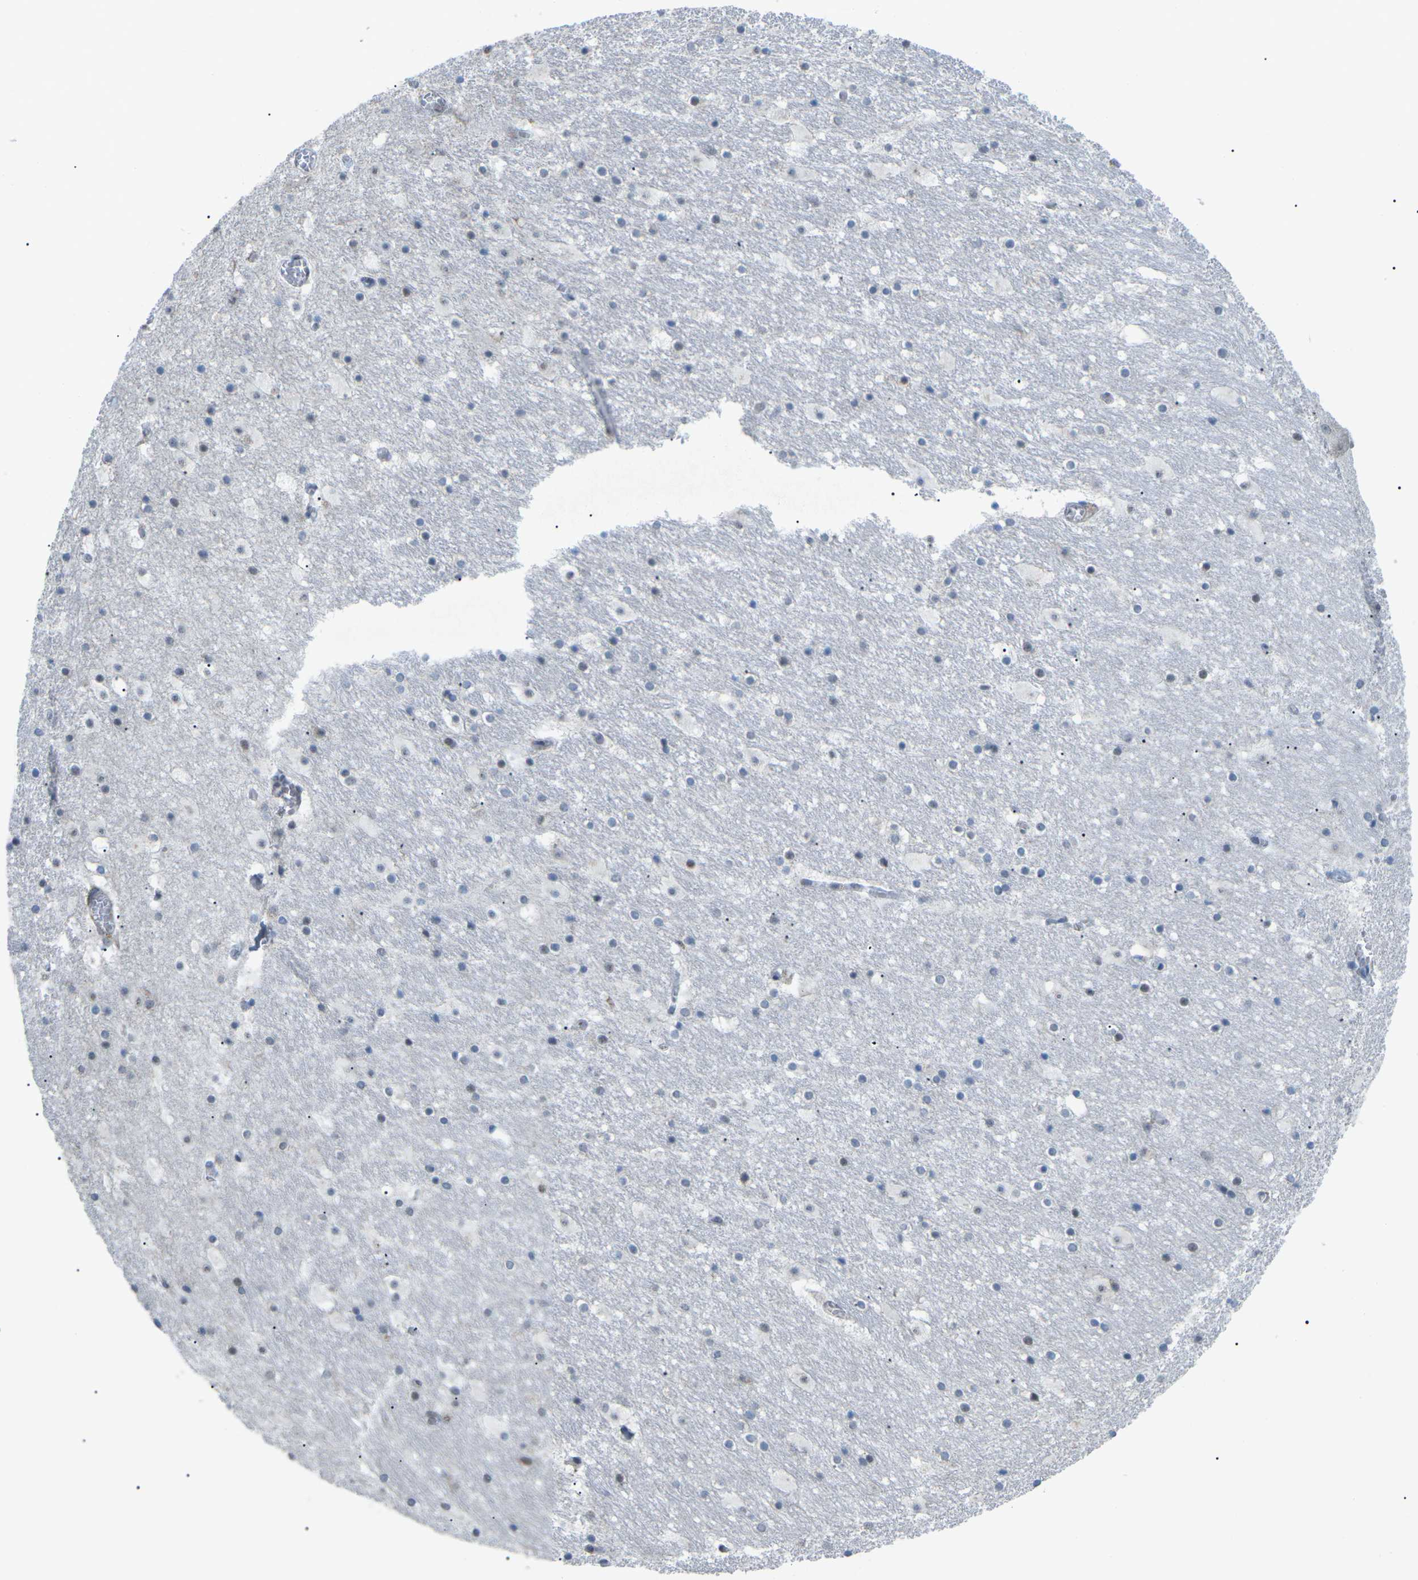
{"staining": {"intensity": "weak", "quantity": "<25%", "location": "cytoplasmic/membranous"}, "tissue": "hippocampus", "cell_type": "Glial cells", "image_type": "normal", "snomed": [{"axis": "morphology", "description": "Normal tissue, NOS"}, {"axis": "topography", "description": "Hippocampus"}], "caption": "This is a image of IHC staining of unremarkable hippocampus, which shows no positivity in glial cells. (Immunohistochemistry (ihc), brightfield microscopy, high magnification).", "gene": "TFR2", "patient": {"sex": "male", "age": 45}}